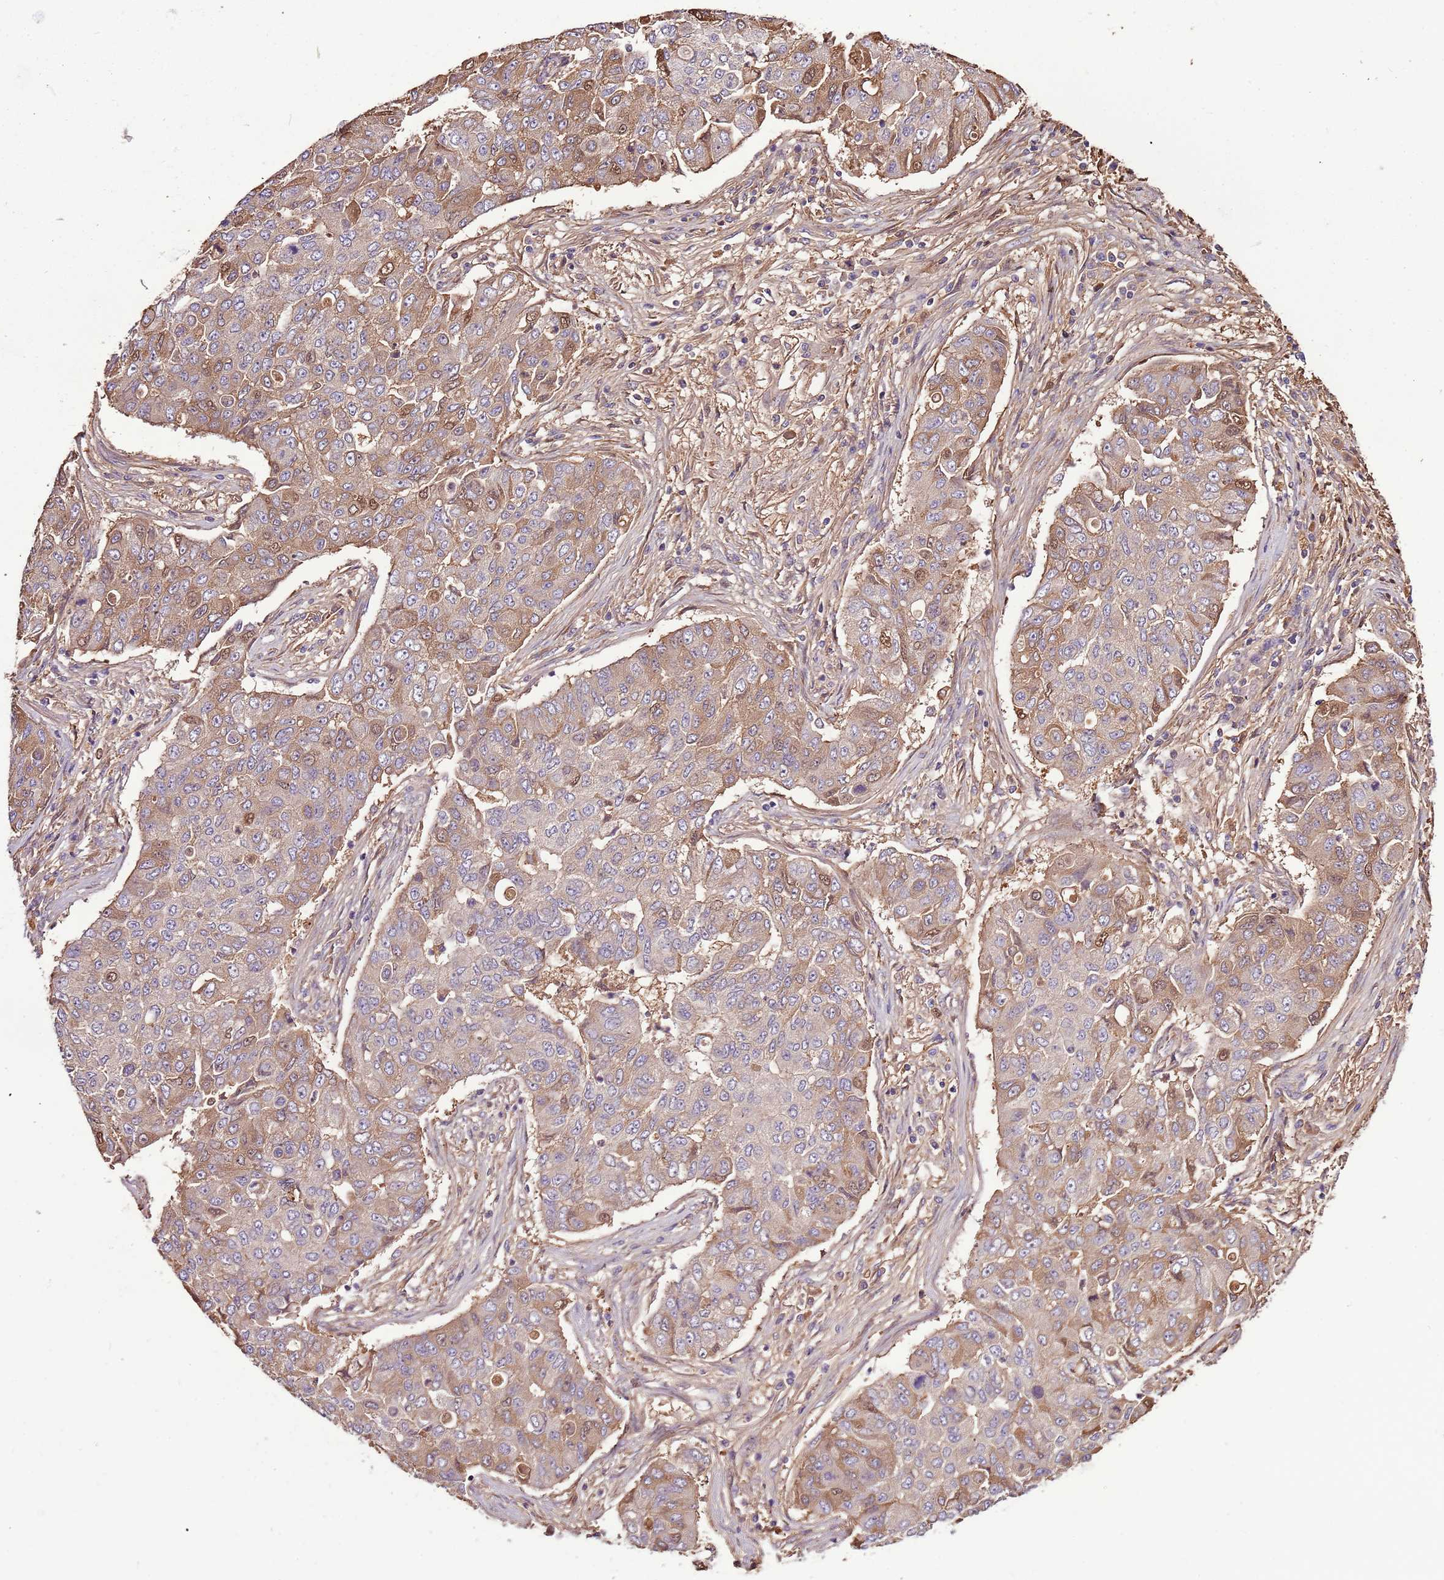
{"staining": {"intensity": "moderate", "quantity": "25%-75%", "location": "cytoplasmic/membranous"}, "tissue": "lung cancer", "cell_type": "Tumor cells", "image_type": "cancer", "snomed": [{"axis": "morphology", "description": "Squamous cell carcinoma, NOS"}, {"axis": "topography", "description": "Lung"}], "caption": "A brown stain shows moderate cytoplasmic/membranous positivity of a protein in lung squamous cell carcinoma tumor cells.", "gene": "DENR", "patient": {"sex": "male", "age": 74}}